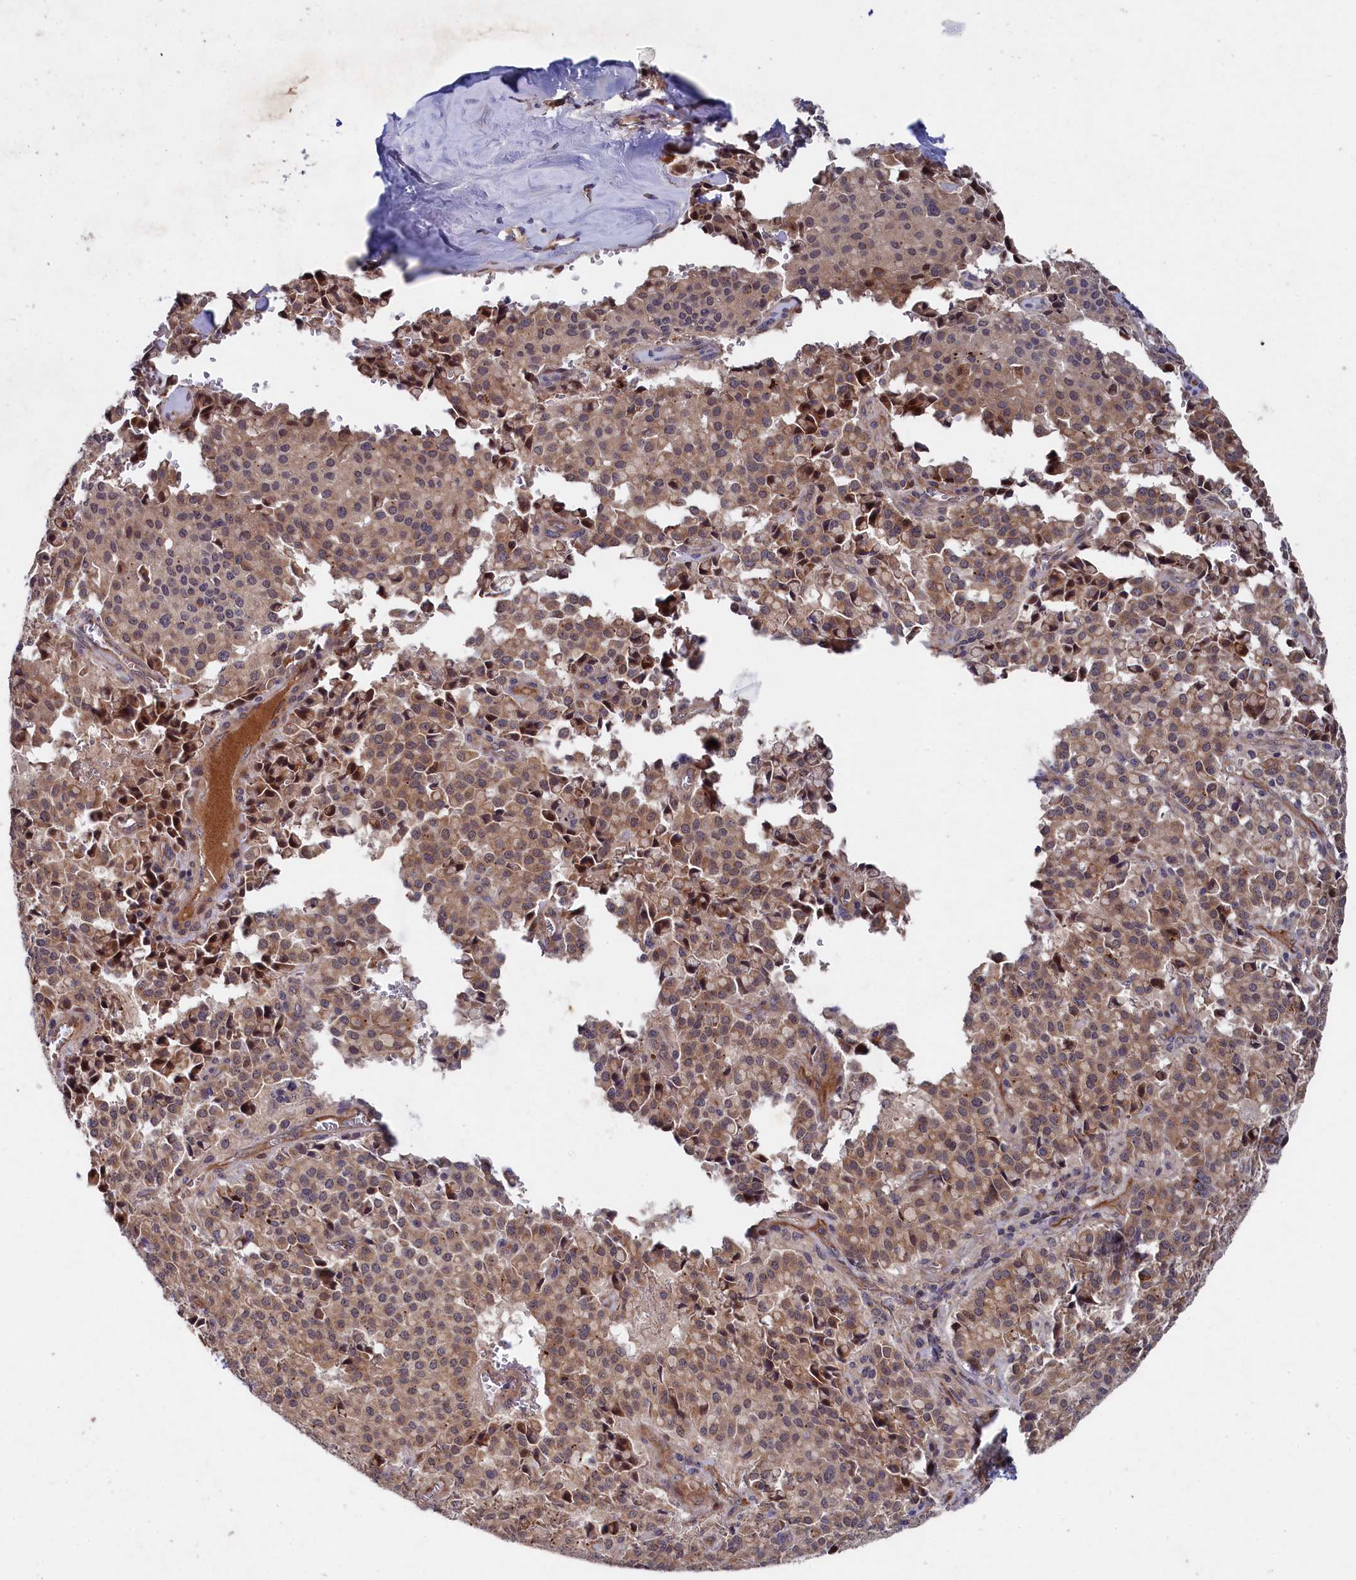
{"staining": {"intensity": "moderate", "quantity": ">75%", "location": "cytoplasmic/membranous"}, "tissue": "pancreatic cancer", "cell_type": "Tumor cells", "image_type": "cancer", "snomed": [{"axis": "morphology", "description": "Adenocarcinoma, NOS"}, {"axis": "topography", "description": "Pancreas"}], "caption": "Protein expression by IHC displays moderate cytoplasmic/membranous positivity in approximately >75% of tumor cells in pancreatic cancer. The protein is shown in brown color, while the nuclei are stained blue.", "gene": "SUPV3L1", "patient": {"sex": "male", "age": 65}}